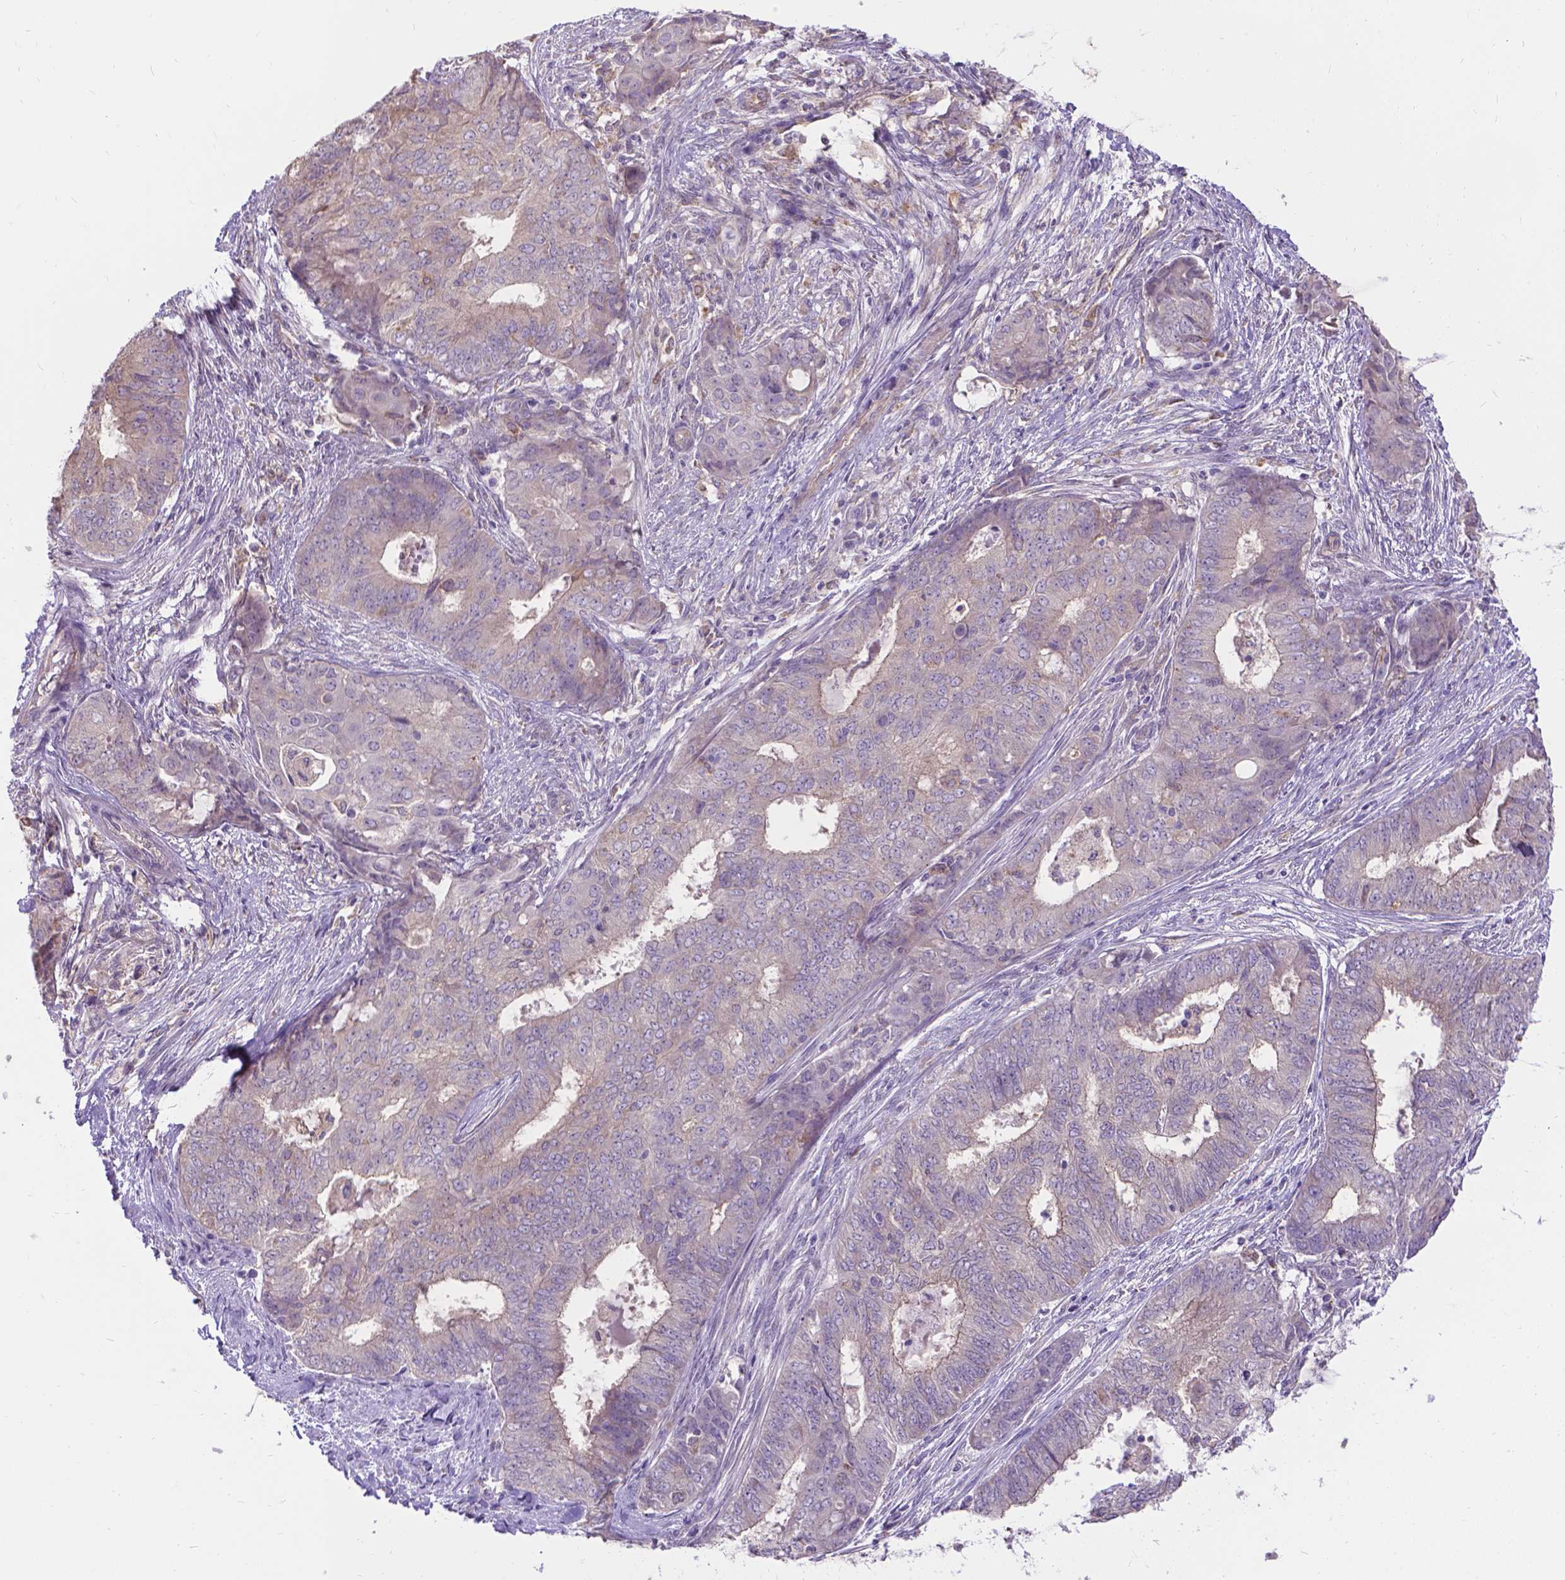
{"staining": {"intensity": "moderate", "quantity": "<25%", "location": "cytoplasmic/membranous"}, "tissue": "endometrial cancer", "cell_type": "Tumor cells", "image_type": "cancer", "snomed": [{"axis": "morphology", "description": "Adenocarcinoma, NOS"}, {"axis": "topography", "description": "Endometrium"}], "caption": "Protein staining by immunohistochemistry (IHC) displays moderate cytoplasmic/membranous staining in about <25% of tumor cells in endometrial cancer. The protein of interest is stained brown, and the nuclei are stained in blue (DAB IHC with brightfield microscopy, high magnification).", "gene": "CFAP299", "patient": {"sex": "female", "age": 62}}